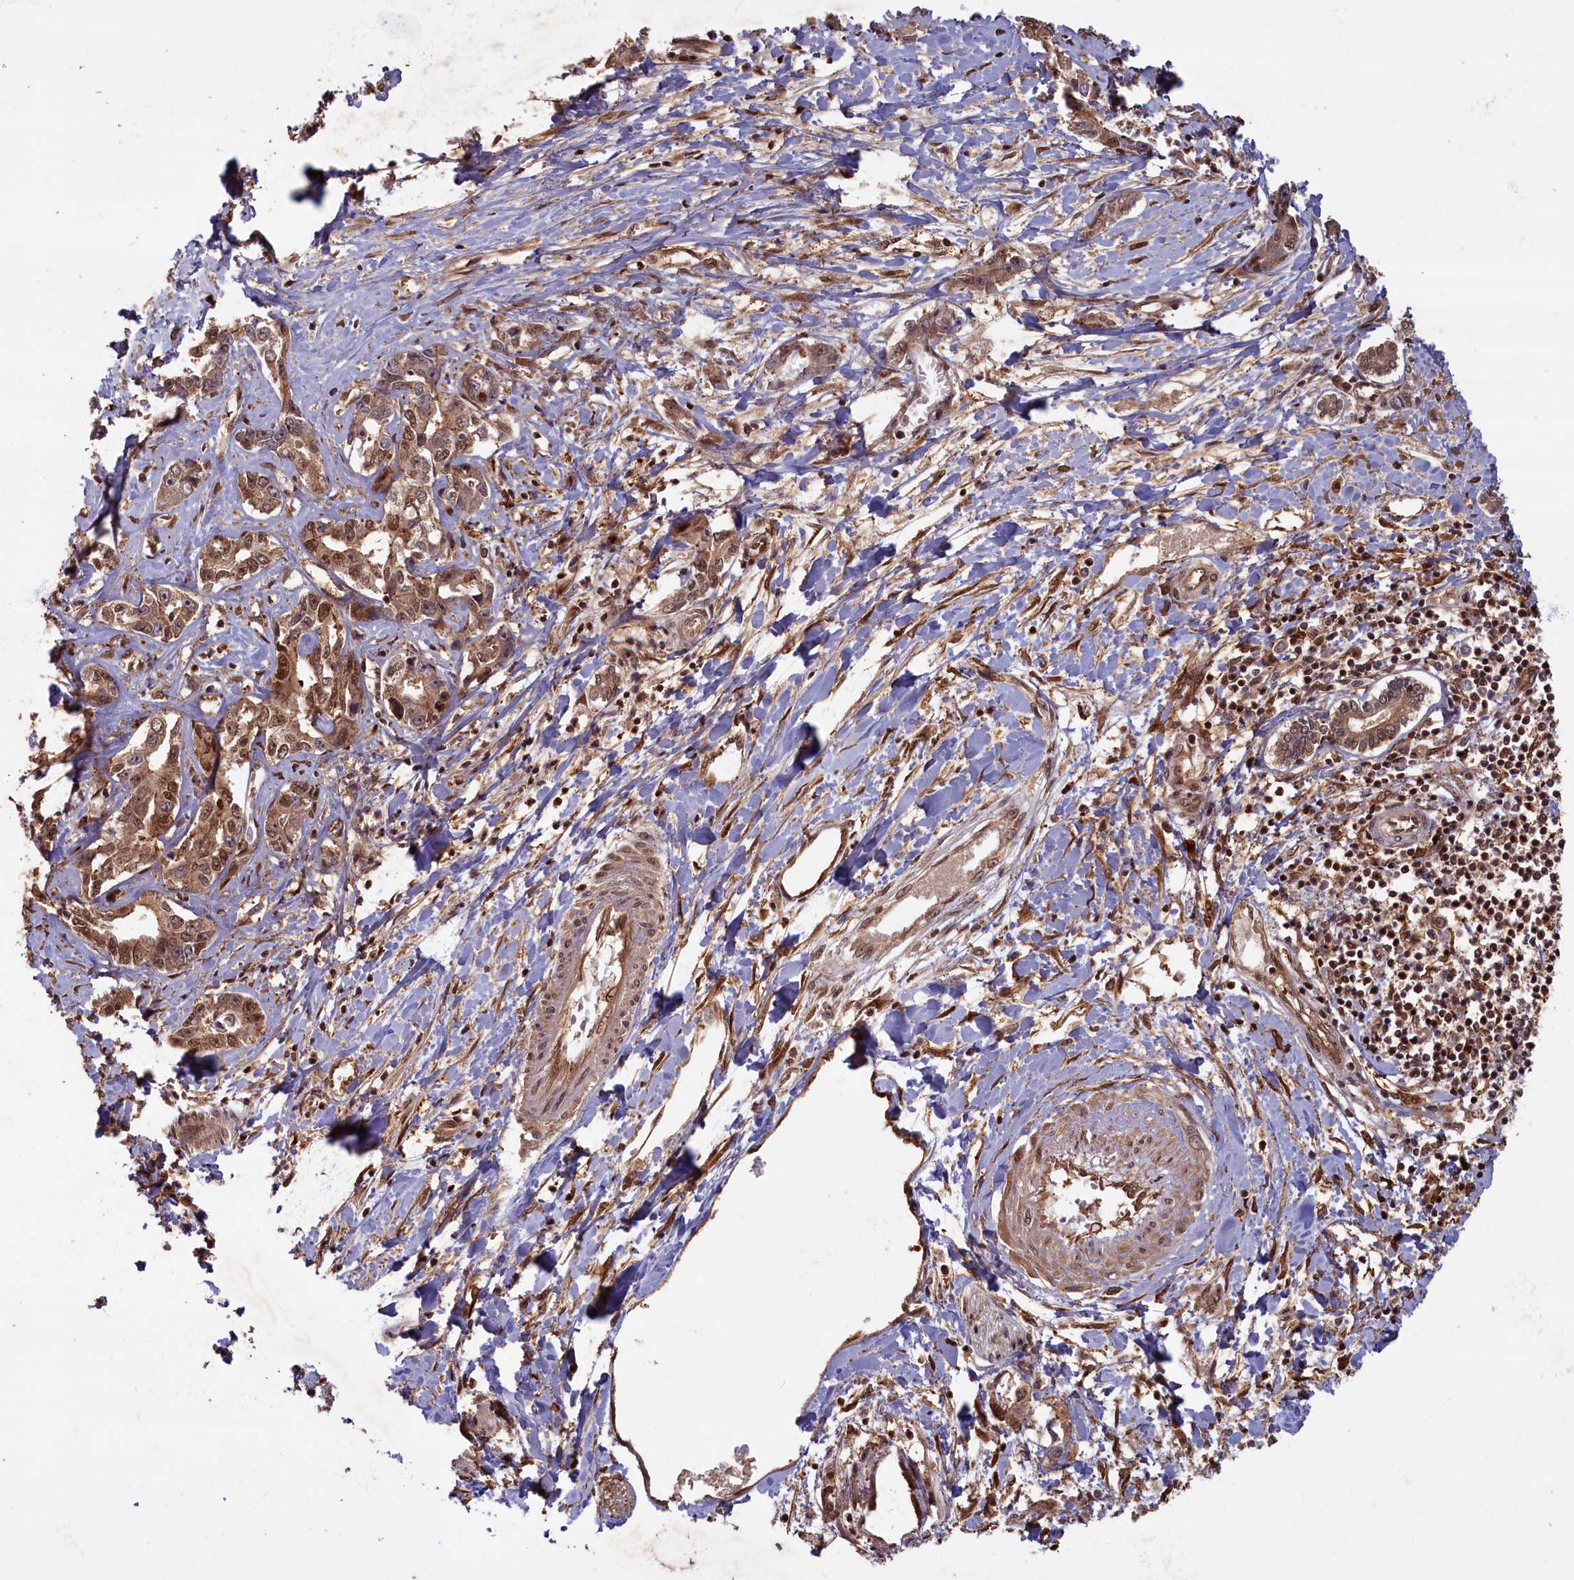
{"staining": {"intensity": "moderate", "quantity": ">75%", "location": "cytoplasmic/membranous,nuclear"}, "tissue": "liver cancer", "cell_type": "Tumor cells", "image_type": "cancer", "snomed": [{"axis": "morphology", "description": "Cholangiocarcinoma"}, {"axis": "topography", "description": "Liver"}], "caption": "The image demonstrates staining of liver cholangiocarcinoma, revealing moderate cytoplasmic/membranous and nuclear protein expression (brown color) within tumor cells. Nuclei are stained in blue.", "gene": "HIF3A", "patient": {"sex": "male", "age": 59}}